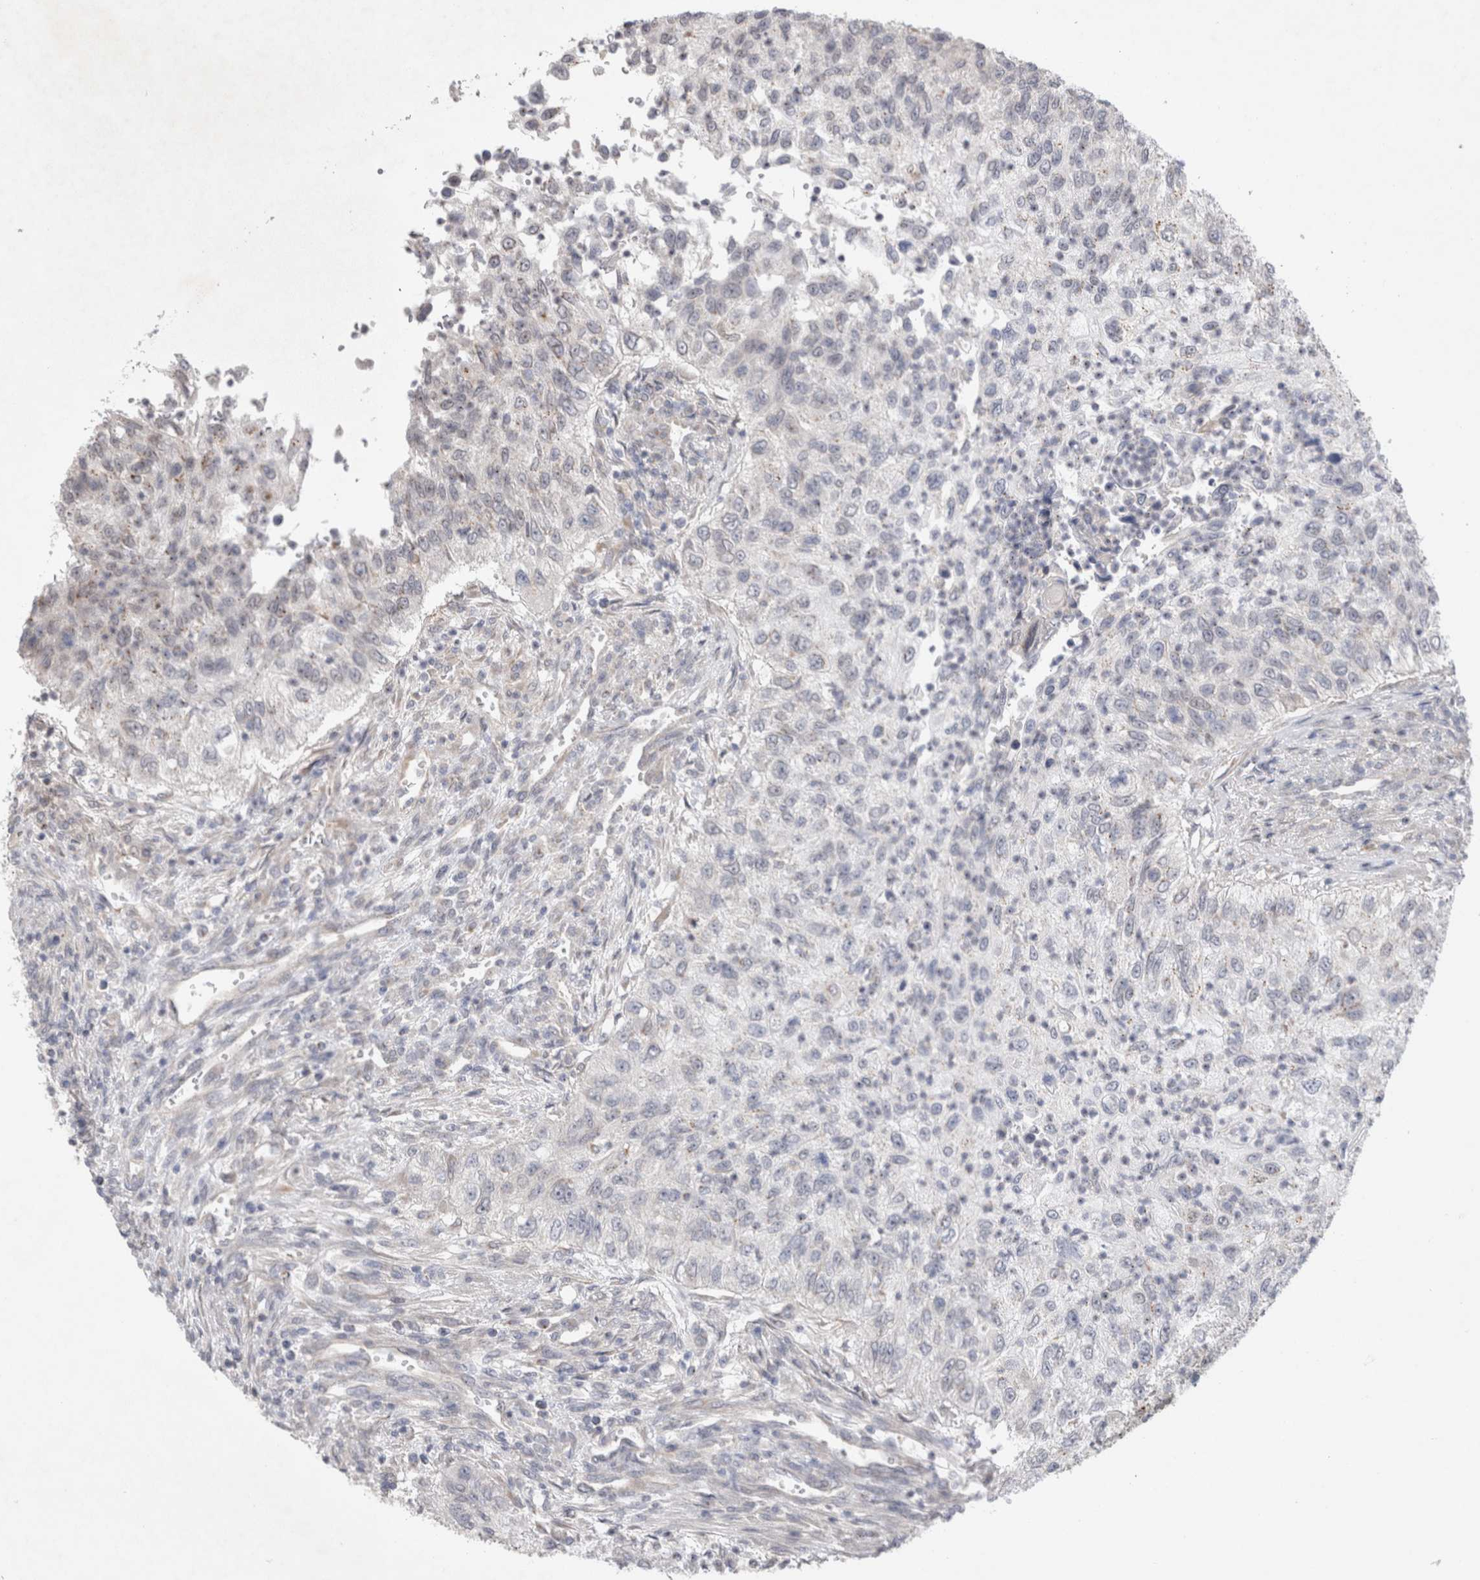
{"staining": {"intensity": "negative", "quantity": "none", "location": "none"}, "tissue": "urothelial cancer", "cell_type": "Tumor cells", "image_type": "cancer", "snomed": [{"axis": "morphology", "description": "Urothelial carcinoma, High grade"}, {"axis": "topography", "description": "Urinary bladder"}], "caption": "Urothelial cancer was stained to show a protein in brown. There is no significant expression in tumor cells.", "gene": "BICD2", "patient": {"sex": "female", "age": 60}}